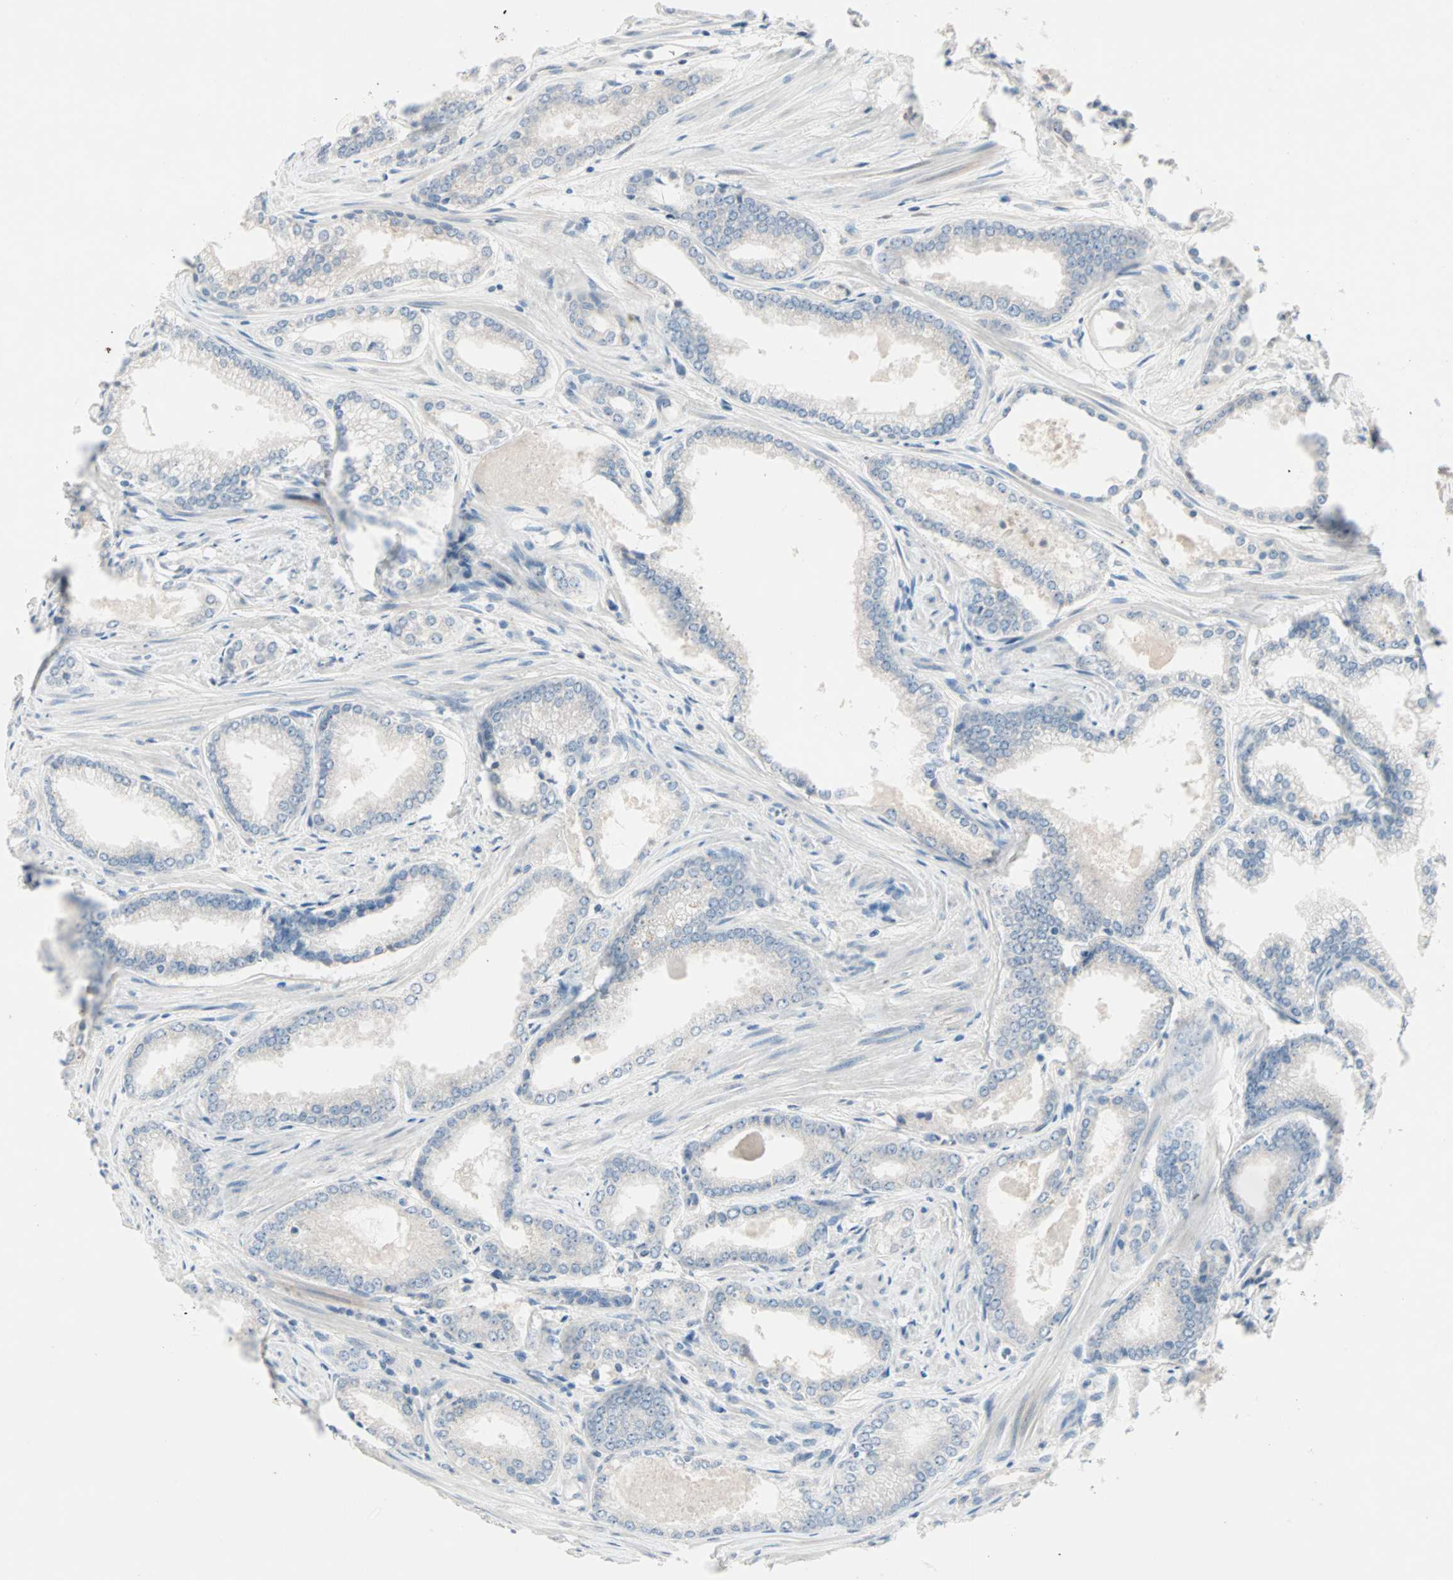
{"staining": {"intensity": "negative", "quantity": "none", "location": "none"}, "tissue": "prostate cancer", "cell_type": "Tumor cells", "image_type": "cancer", "snomed": [{"axis": "morphology", "description": "Adenocarcinoma, Low grade"}, {"axis": "topography", "description": "Prostate"}], "caption": "The micrograph displays no significant expression in tumor cells of low-grade adenocarcinoma (prostate).", "gene": "NEFH", "patient": {"sex": "male", "age": 60}}